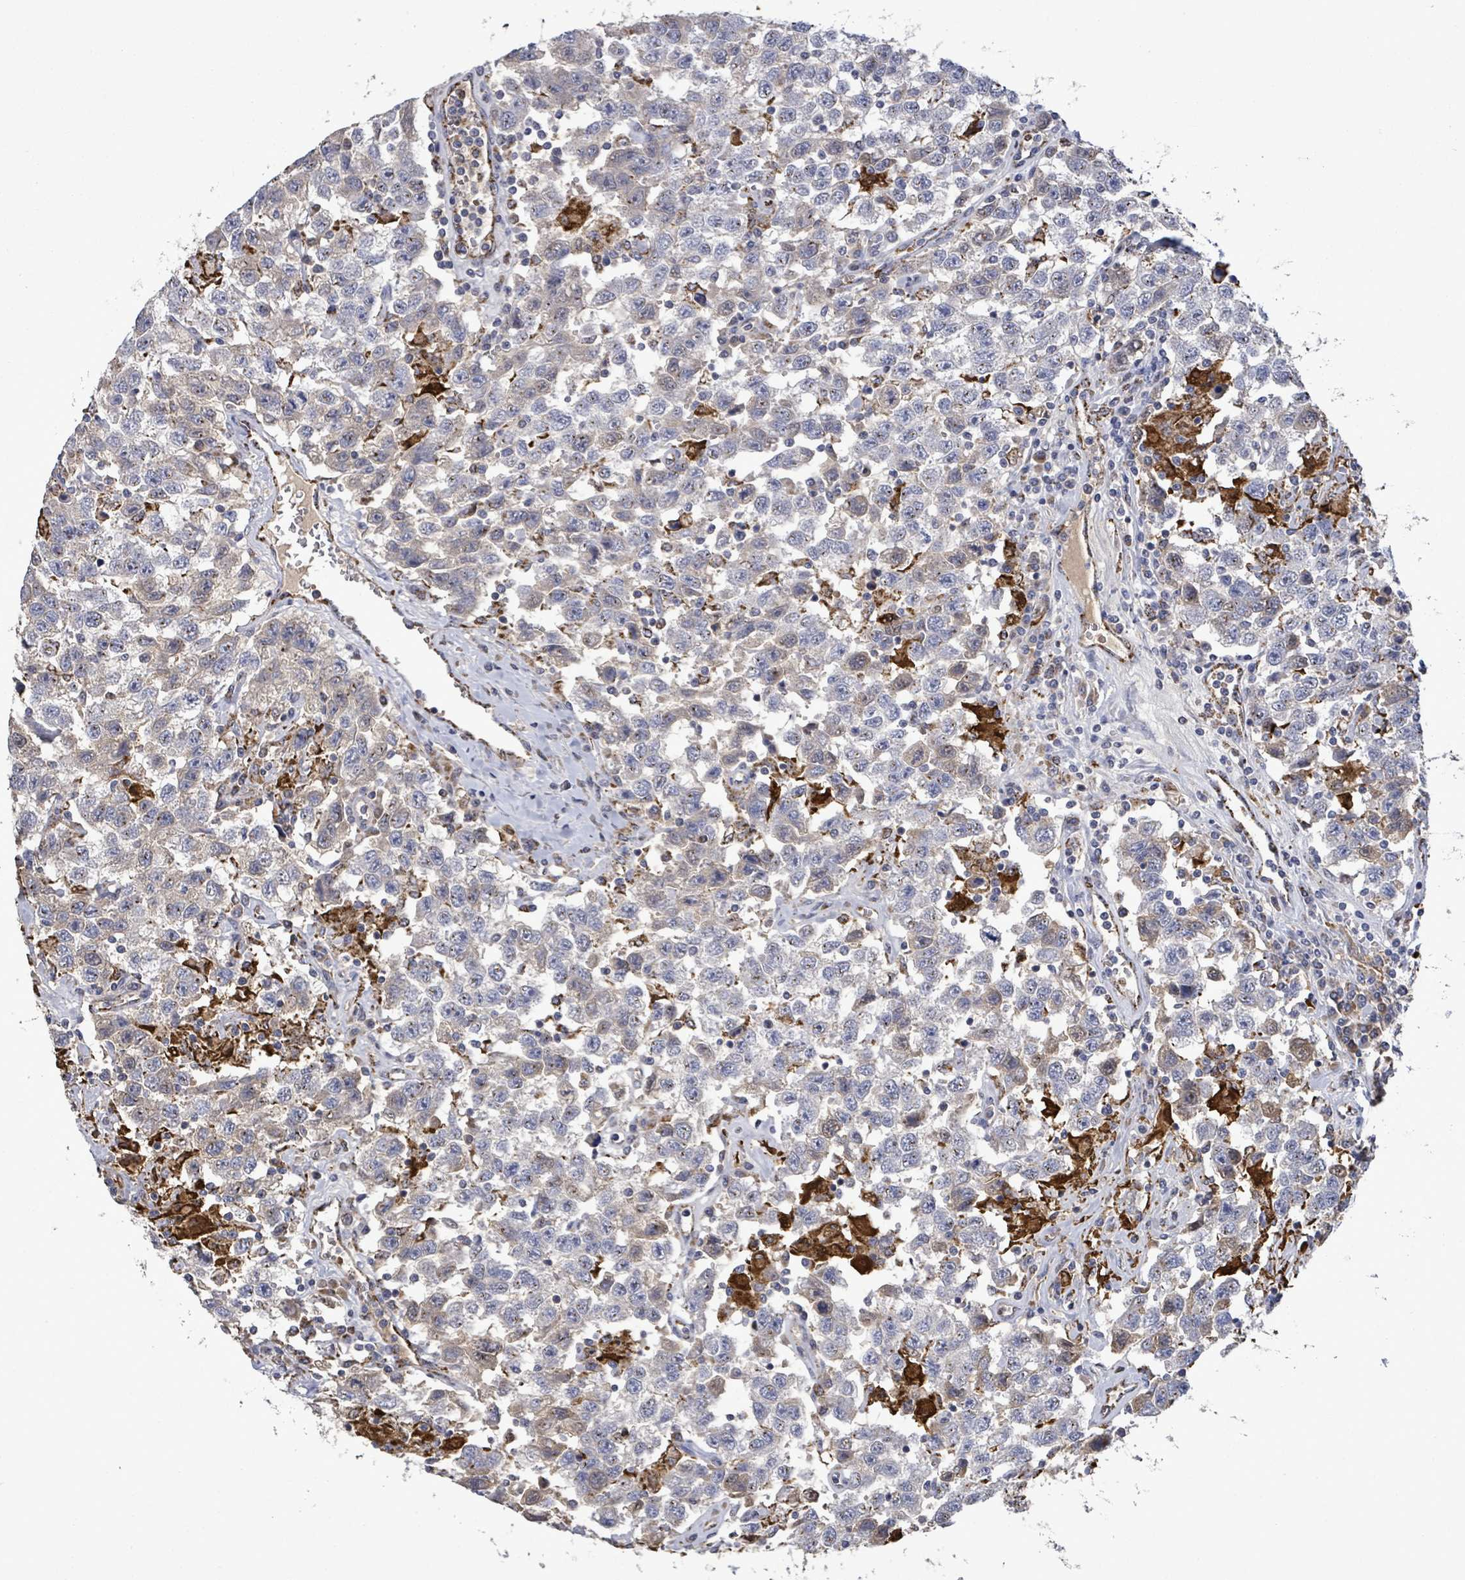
{"staining": {"intensity": "negative", "quantity": "none", "location": "none"}, "tissue": "testis cancer", "cell_type": "Tumor cells", "image_type": "cancer", "snomed": [{"axis": "morphology", "description": "Seminoma, NOS"}, {"axis": "topography", "description": "Testis"}], "caption": "Micrograph shows no significant protein expression in tumor cells of testis seminoma.", "gene": "MTMR12", "patient": {"sex": "male", "age": 41}}